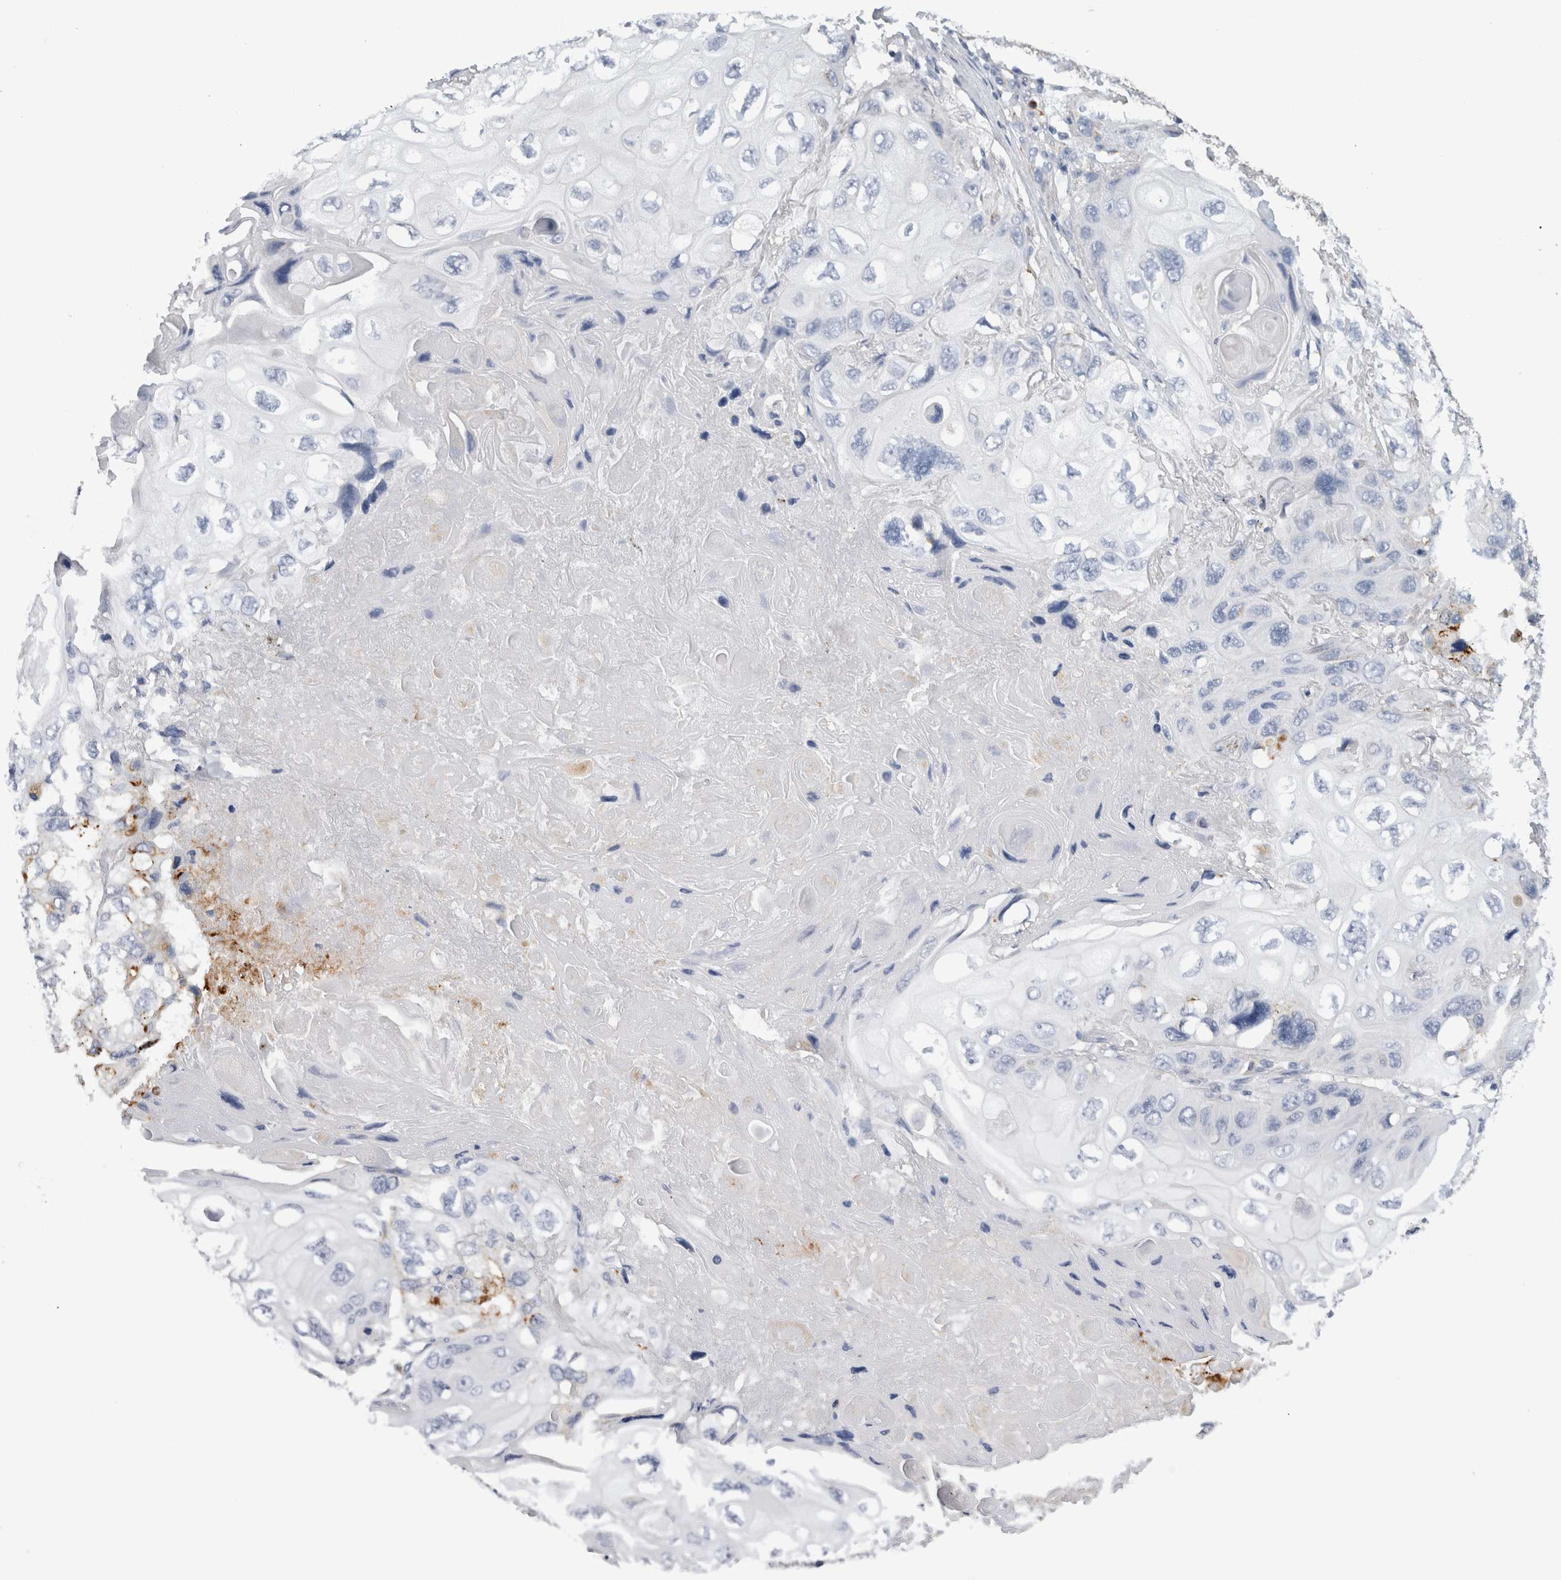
{"staining": {"intensity": "moderate", "quantity": "<25%", "location": "cytoplasmic/membranous"}, "tissue": "lung cancer", "cell_type": "Tumor cells", "image_type": "cancer", "snomed": [{"axis": "morphology", "description": "Squamous cell carcinoma, NOS"}, {"axis": "topography", "description": "Lung"}], "caption": "Lung cancer stained for a protein (brown) reveals moderate cytoplasmic/membranous positive positivity in approximately <25% of tumor cells.", "gene": "CD63", "patient": {"sex": "female", "age": 73}}